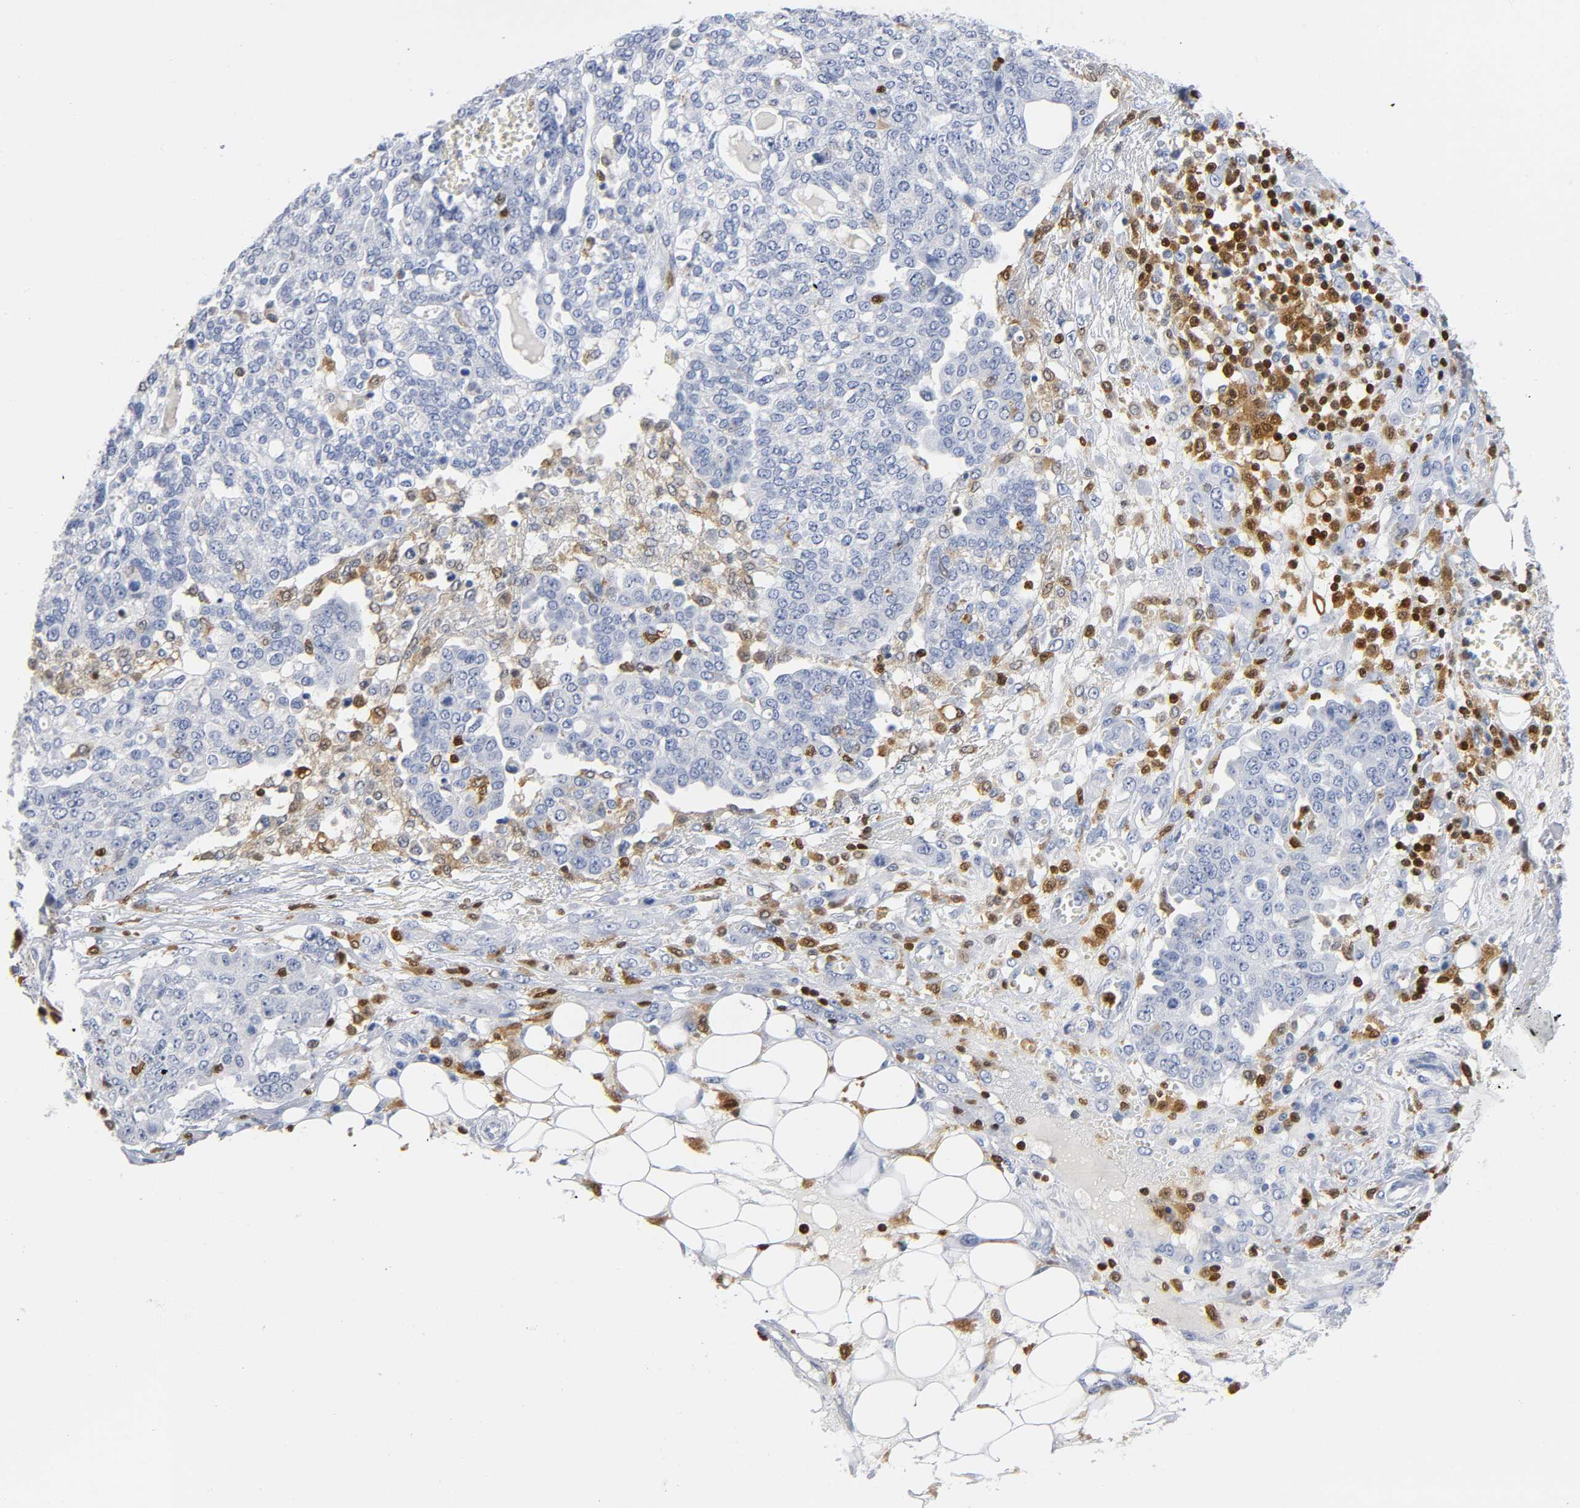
{"staining": {"intensity": "negative", "quantity": "none", "location": "none"}, "tissue": "ovarian cancer", "cell_type": "Tumor cells", "image_type": "cancer", "snomed": [{"axis": "morphology", "description": "Cystadenocarcinoma, serous, NOS"}, {"axis": "topography", "description": "Soft tissue"}, {"axis": "topography", "description": "Ovary"}], "caption": "High magnification brightfield microscopy of ovarian cancer (serous cystadenocarcinoma) stained with DAB (3,3'-diaminobenzidine) (brown) and counterstained with hematoxylin (blue): tumor cells show no significant positivity. (Stains: DAB (3,3'-diaminobenzidine) immunohistochemistry (IHC) with hematoxylin counter stain, Microscopy: brightfield microscopy at high magnification).", "gene": "DOK2", "patient": {"sex": "female", "age": 57}}